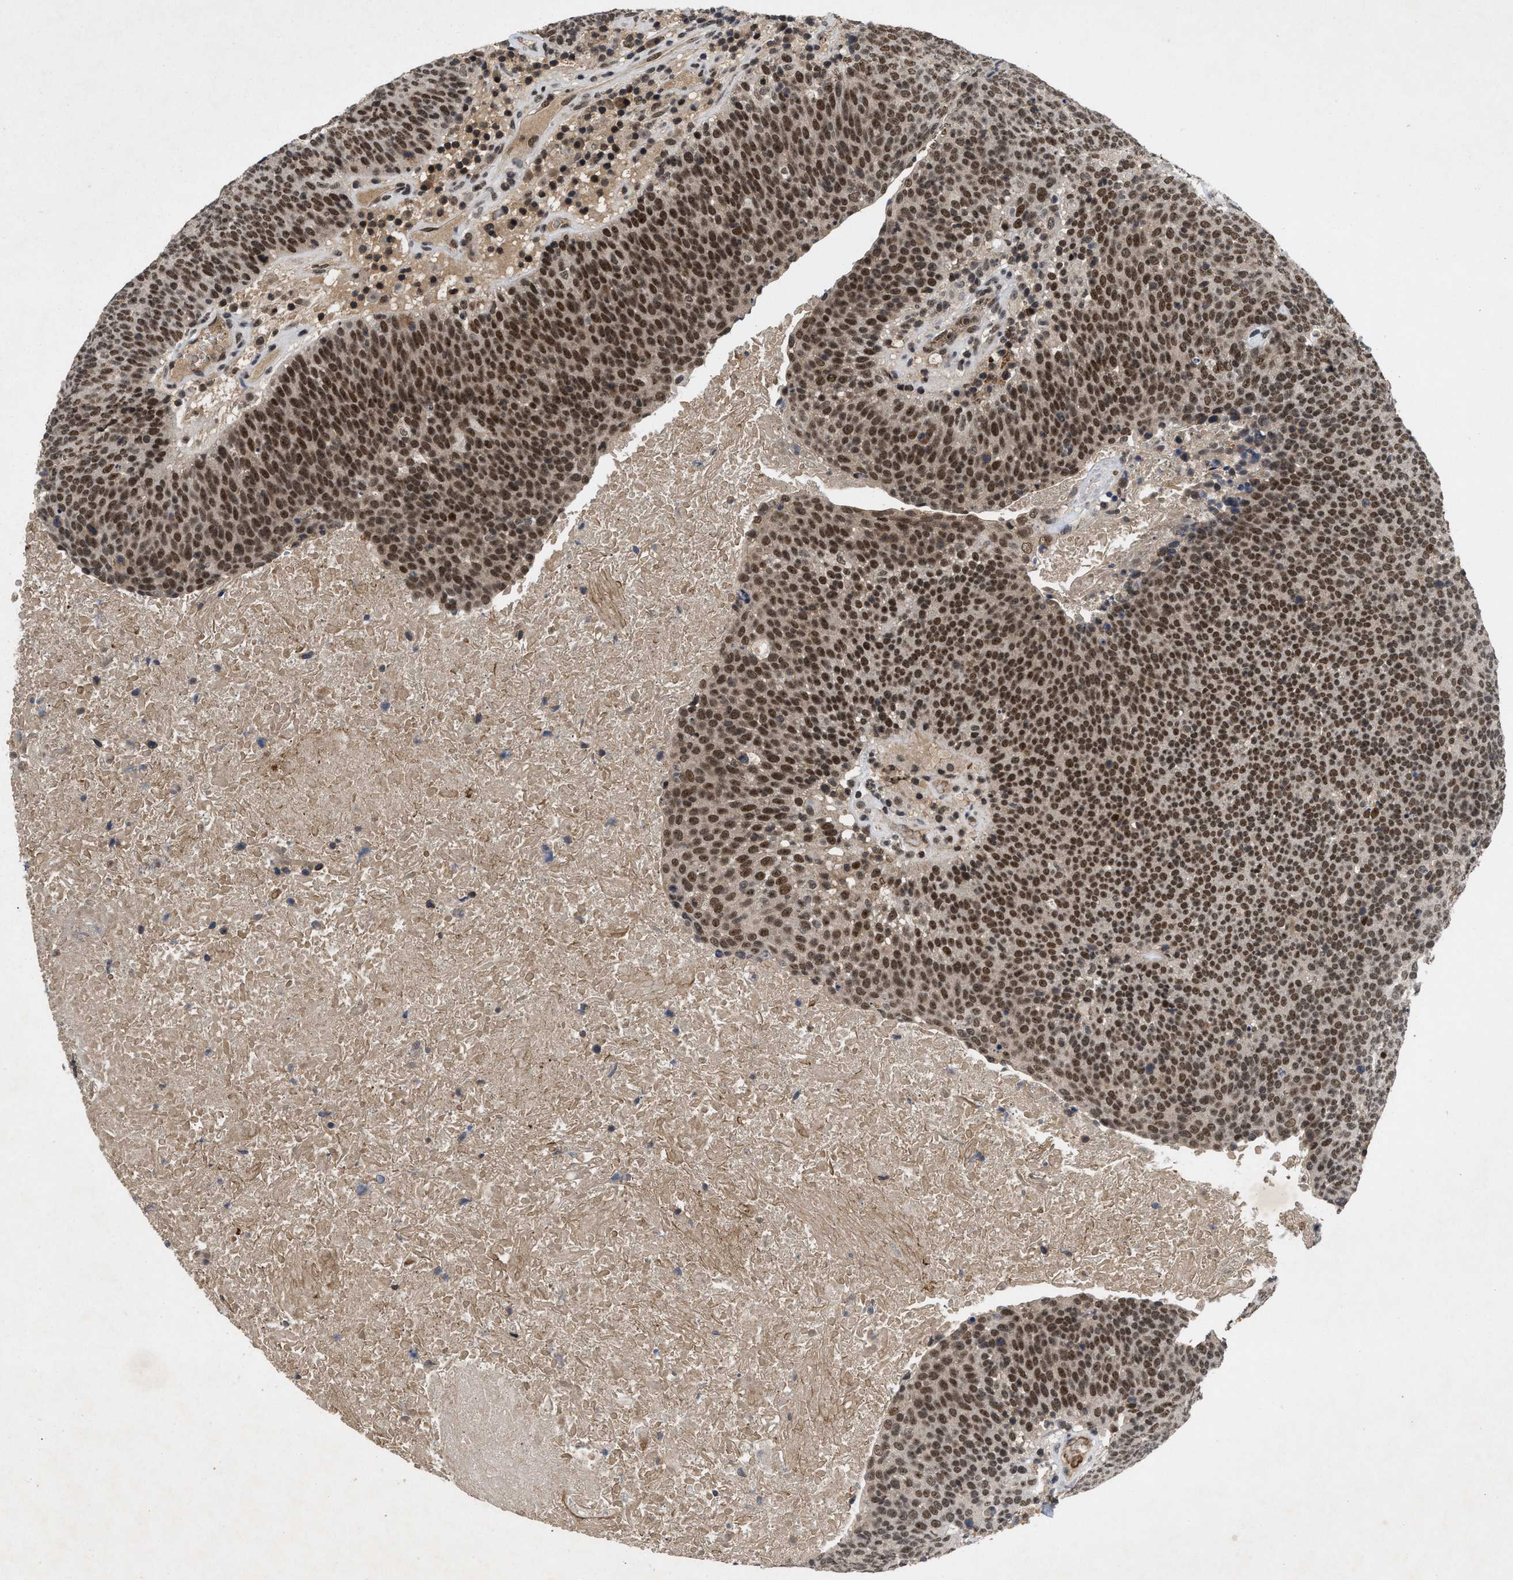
{"staining": {"intensity": "strong", "quantity": ">75%", "location": "nuclear"}, "tissue": "head and neck cancer", "cell_type": "Tumor cells", "image_type": "cancer", "snomed": [{"axis": "morphology", "description": "Squamous cell carcinoma, NOS"}, {"axis": "morphology", "description": "Squamous cell carcinoma, metastatic, NOS"}, {"axis": "topography", "description": "Lymph node"}, {"axis": "topography", "description": "Head-Neck"}], "caption": "Human head and neck squamous cell carcinoma stained with a protein marker shows strong staining in tumor cells.", "gene": "ZNF346", "patient": {"sex": "male", "age": 62}}